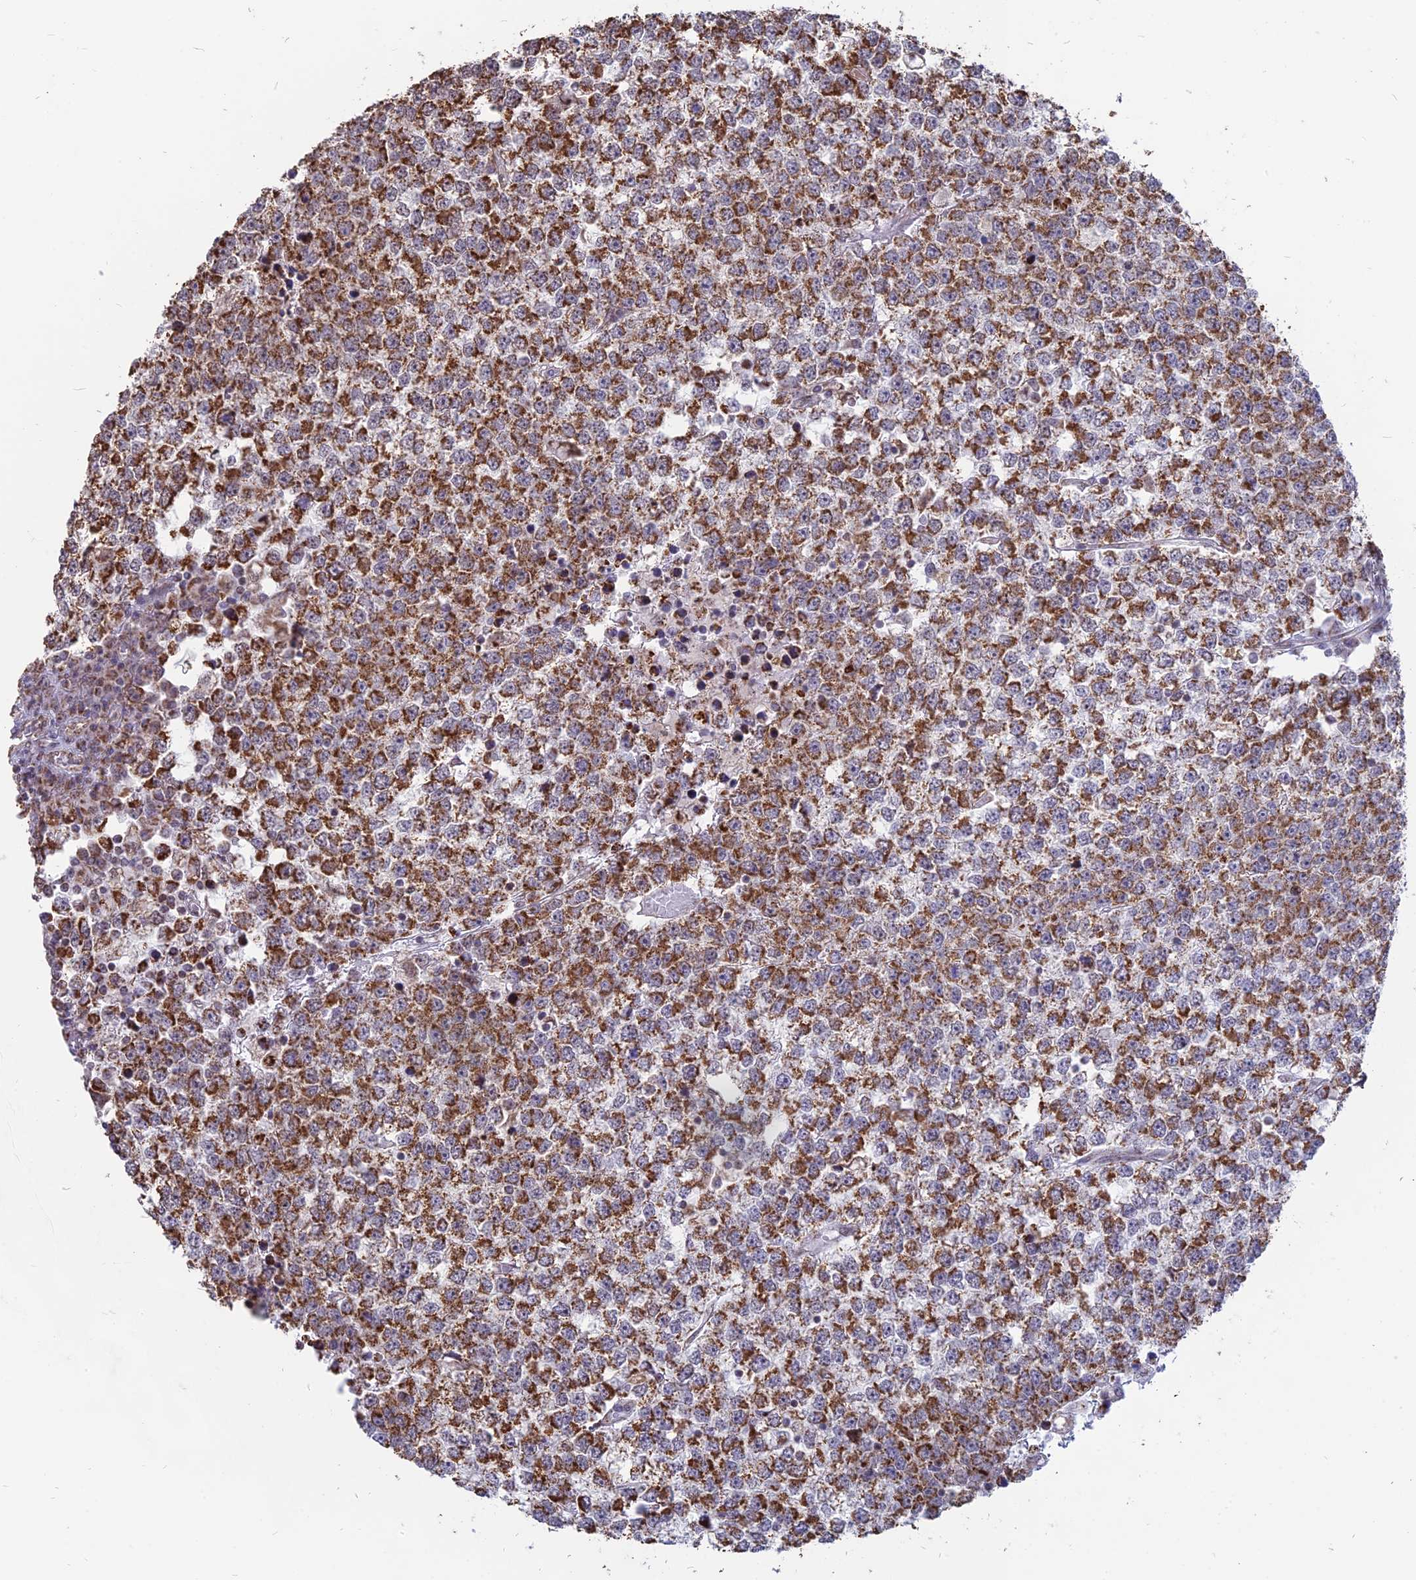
{"staining": {"intensity": "moderate", "quantity": ">75%", "location": "cytoplasmic/membranous"}, "tissue": "testis cancer", "cell_type": "Tumor cells", "image_type": "cancer", "snomed": [{"axis": "morphology", "description": "Seminoma, NOS"}, {"axis": "topography", "description": "Testis"}], "caption": "Testis cancer (seminoma) tissue demonstrates moderate cytoplasmic/membranous positivity in approximately >75% of tumor cells", "gene": "ARHGAP40", "patient": {"sex": "male", "age": 65}}